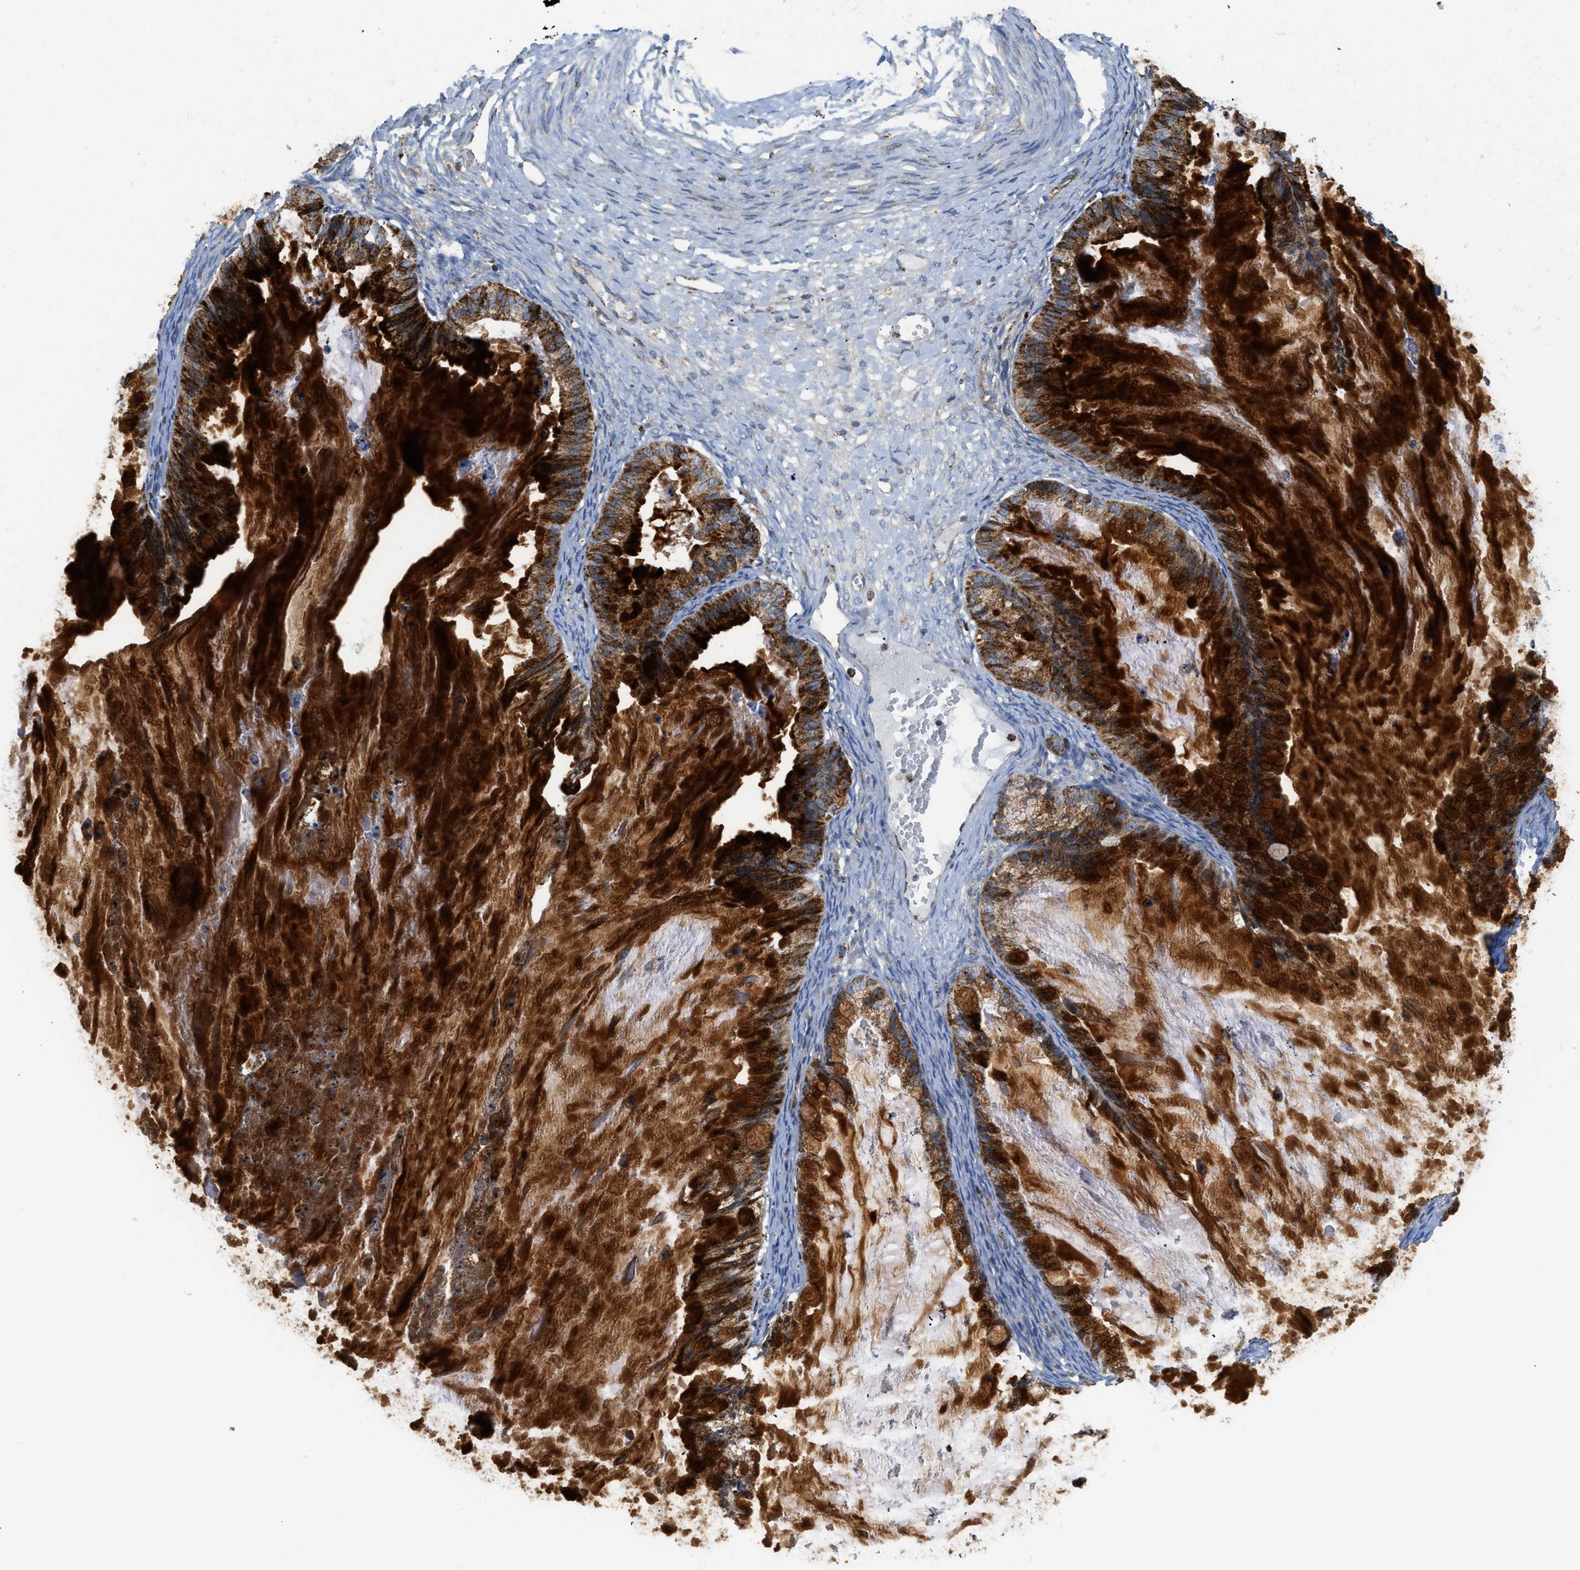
{"staining": {"intensity": "strong", "quantity": ">75%", "location": "cytoplasmic/membranous"}, "tissue": "ovarian cancer", "cell_type": "Tumor cells", "image_type": "cancer", "snomed": [{"axis": "morphology", "description": "Cystadenocarcinoma, mucinous, NOS"}, {"axis": "topography", "description": "Ovary"}], "caption": "DAB (3,3'-diaminobenzidine) immunohistochemical staining of human ovarian cancer (mucinous cystadenocarcinoma) displays strong cytoplasmic/membranous protein positivity in approximately >75% of tumor cells.", "gene": "SQOR", "patient": {"sex": "female", "age": 57}}